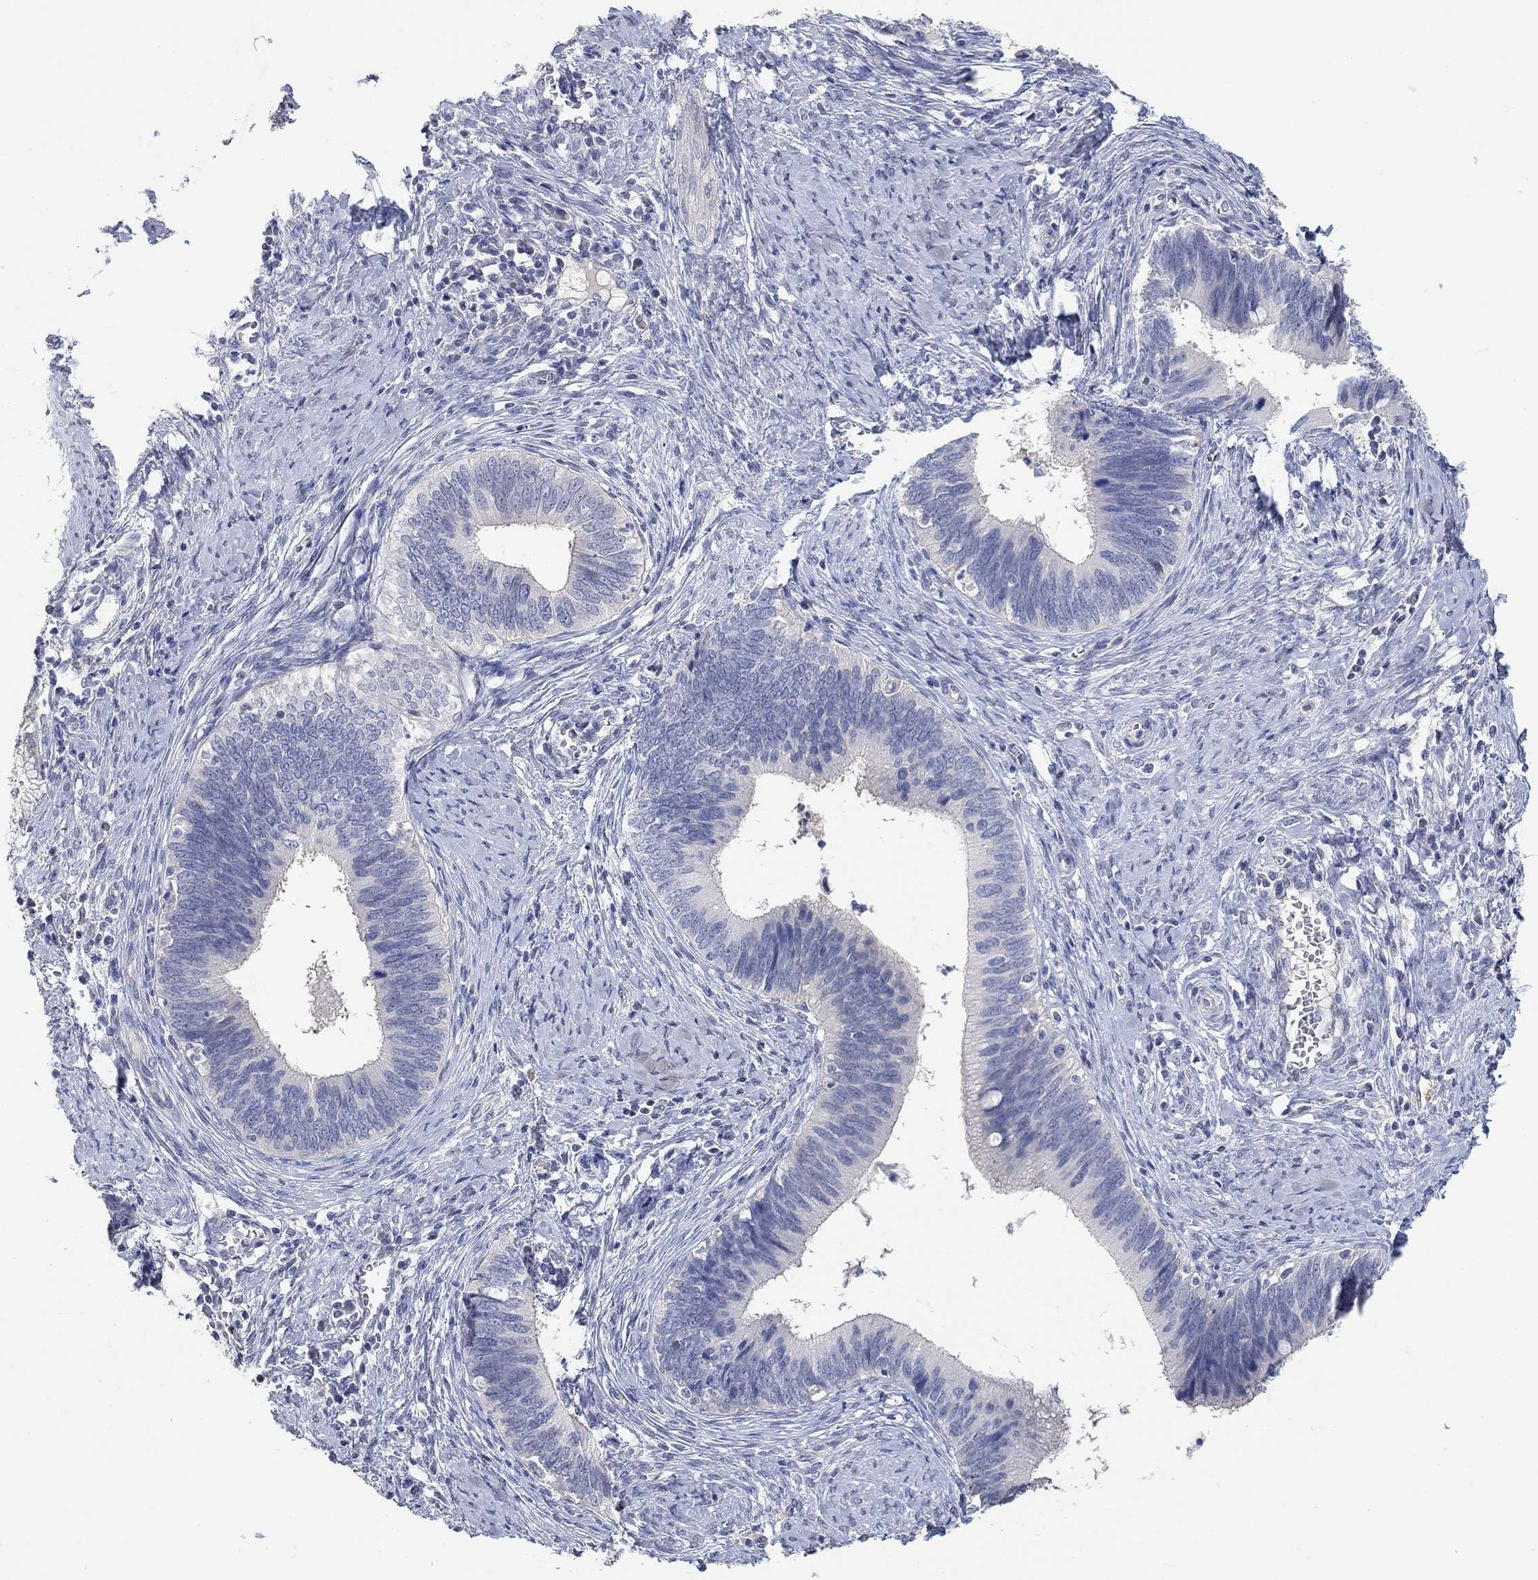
{"staining": {"intensity": "negative", "quantity": "none", "location": "none"}, "tissue": "cervical cancer", "cell_type": "Tumor cells", "image_type": "cancer", "snomed": [{"axis": "morphology", "description": "Adenocarcinoma, NOS"}, {"axis": "topography", "description": "Cervix"}], "caption": "This is an immunohistochemistry (IHC) image of human cervical cancer. There is no staining in tumor cells.", "gene": "PNMA5", "patient": {"sex": "female", "age": 42}}